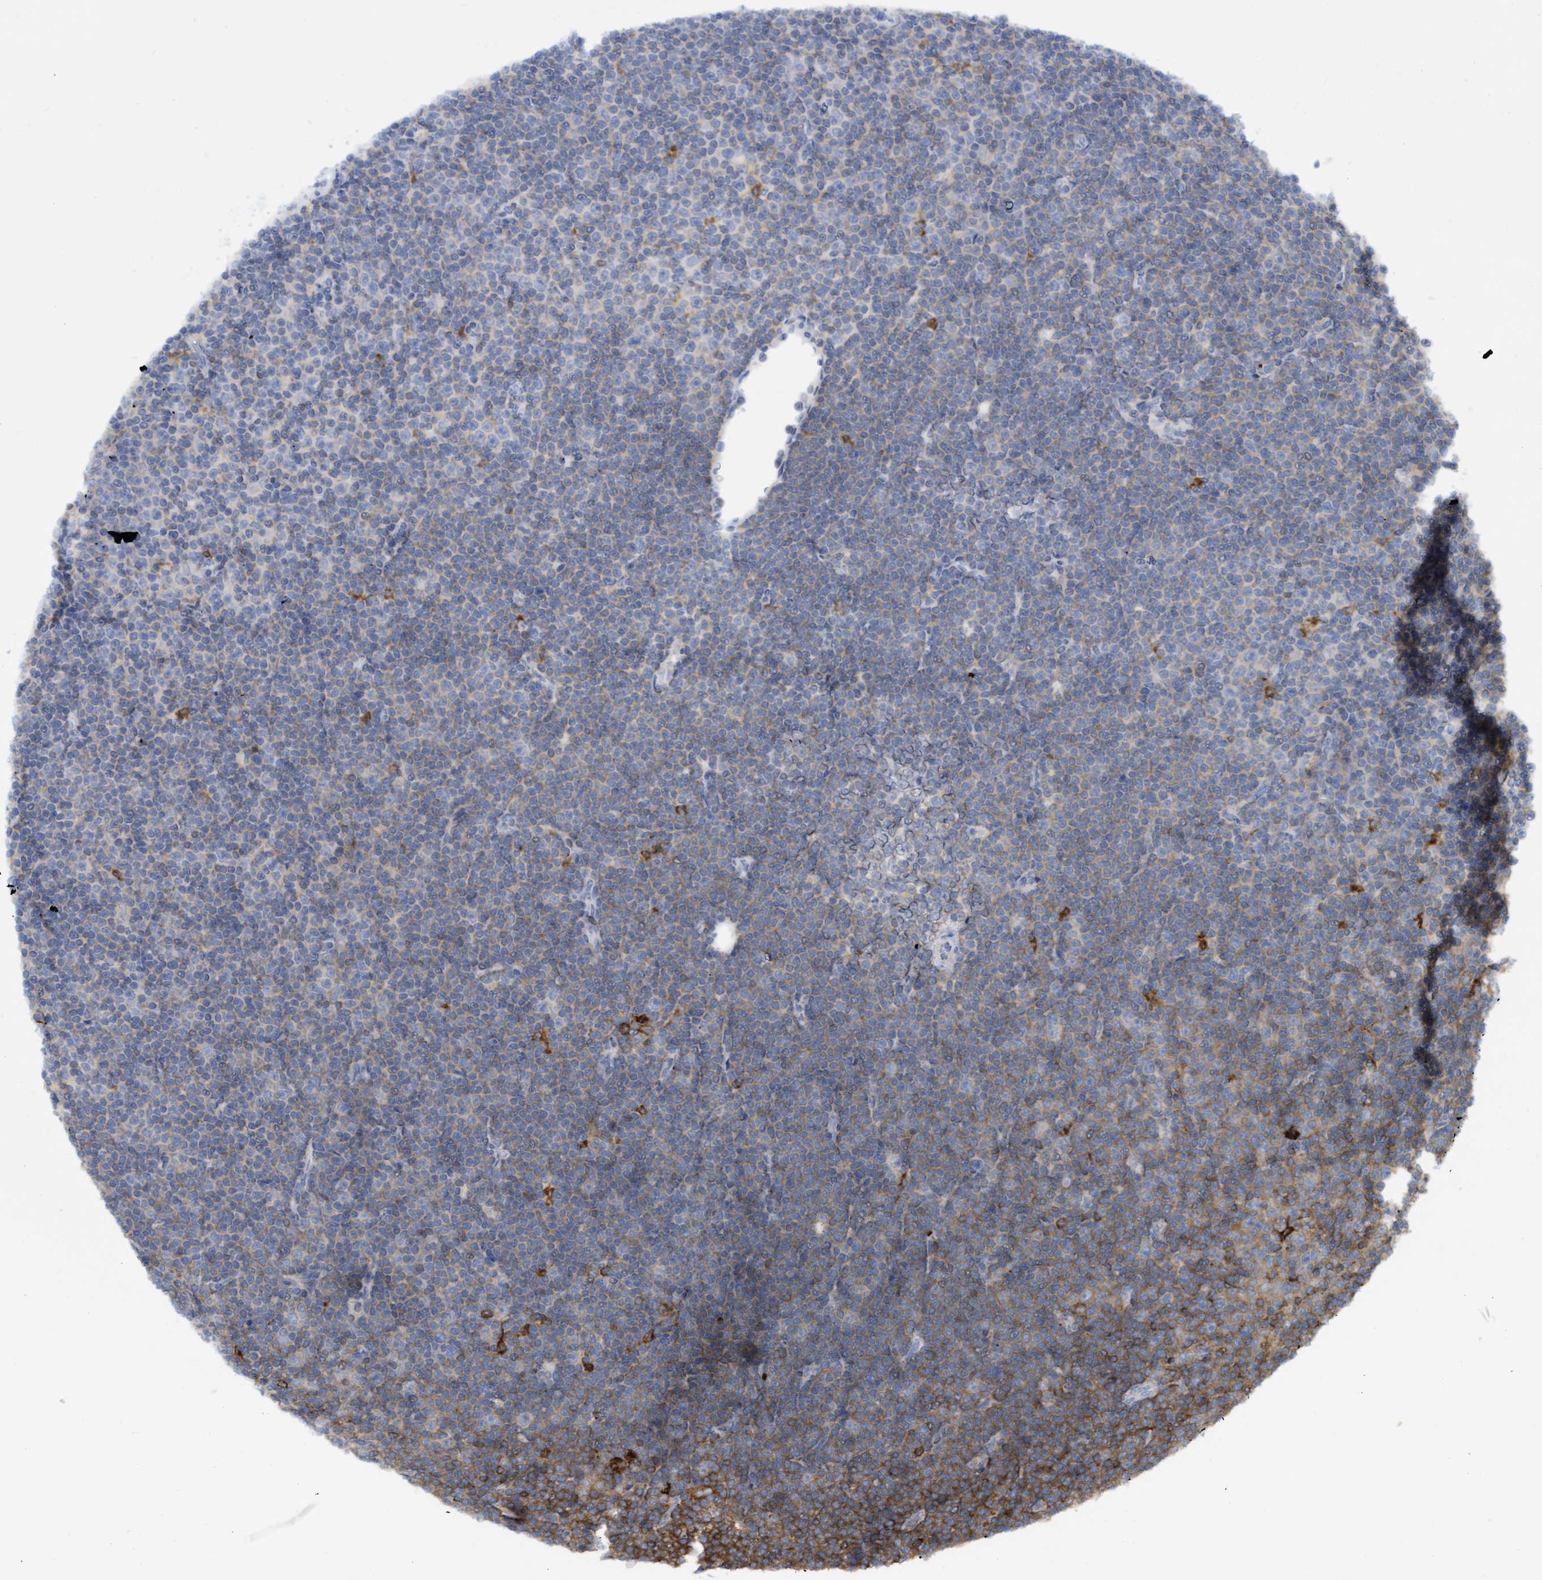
{"staining": {"intensity": "negative", "quantity": "none", "location": "none"}, "tissue": "lymphoma", "cell_type": "Tumor cells", "image_type": "cancer", "snomed": [{"axis": "morphology", "description": "Malignant lymphoma, non-Hodgkin's type, Low grade"}, {"axis": "topography", "description": "Lymph node"}], "caption": "Immunohistochemical staining of malignant lymphoma, non-Hodgkin's type (low-grade) demonstrates no significant expression in tumor cells. (DAB (3,3'-diaminobenzidine) immunohistochemistry (IHC) with hematoxylin counter stain).", "gene": "FNBP1", "patient": {"sex": "female", "age": 67}}